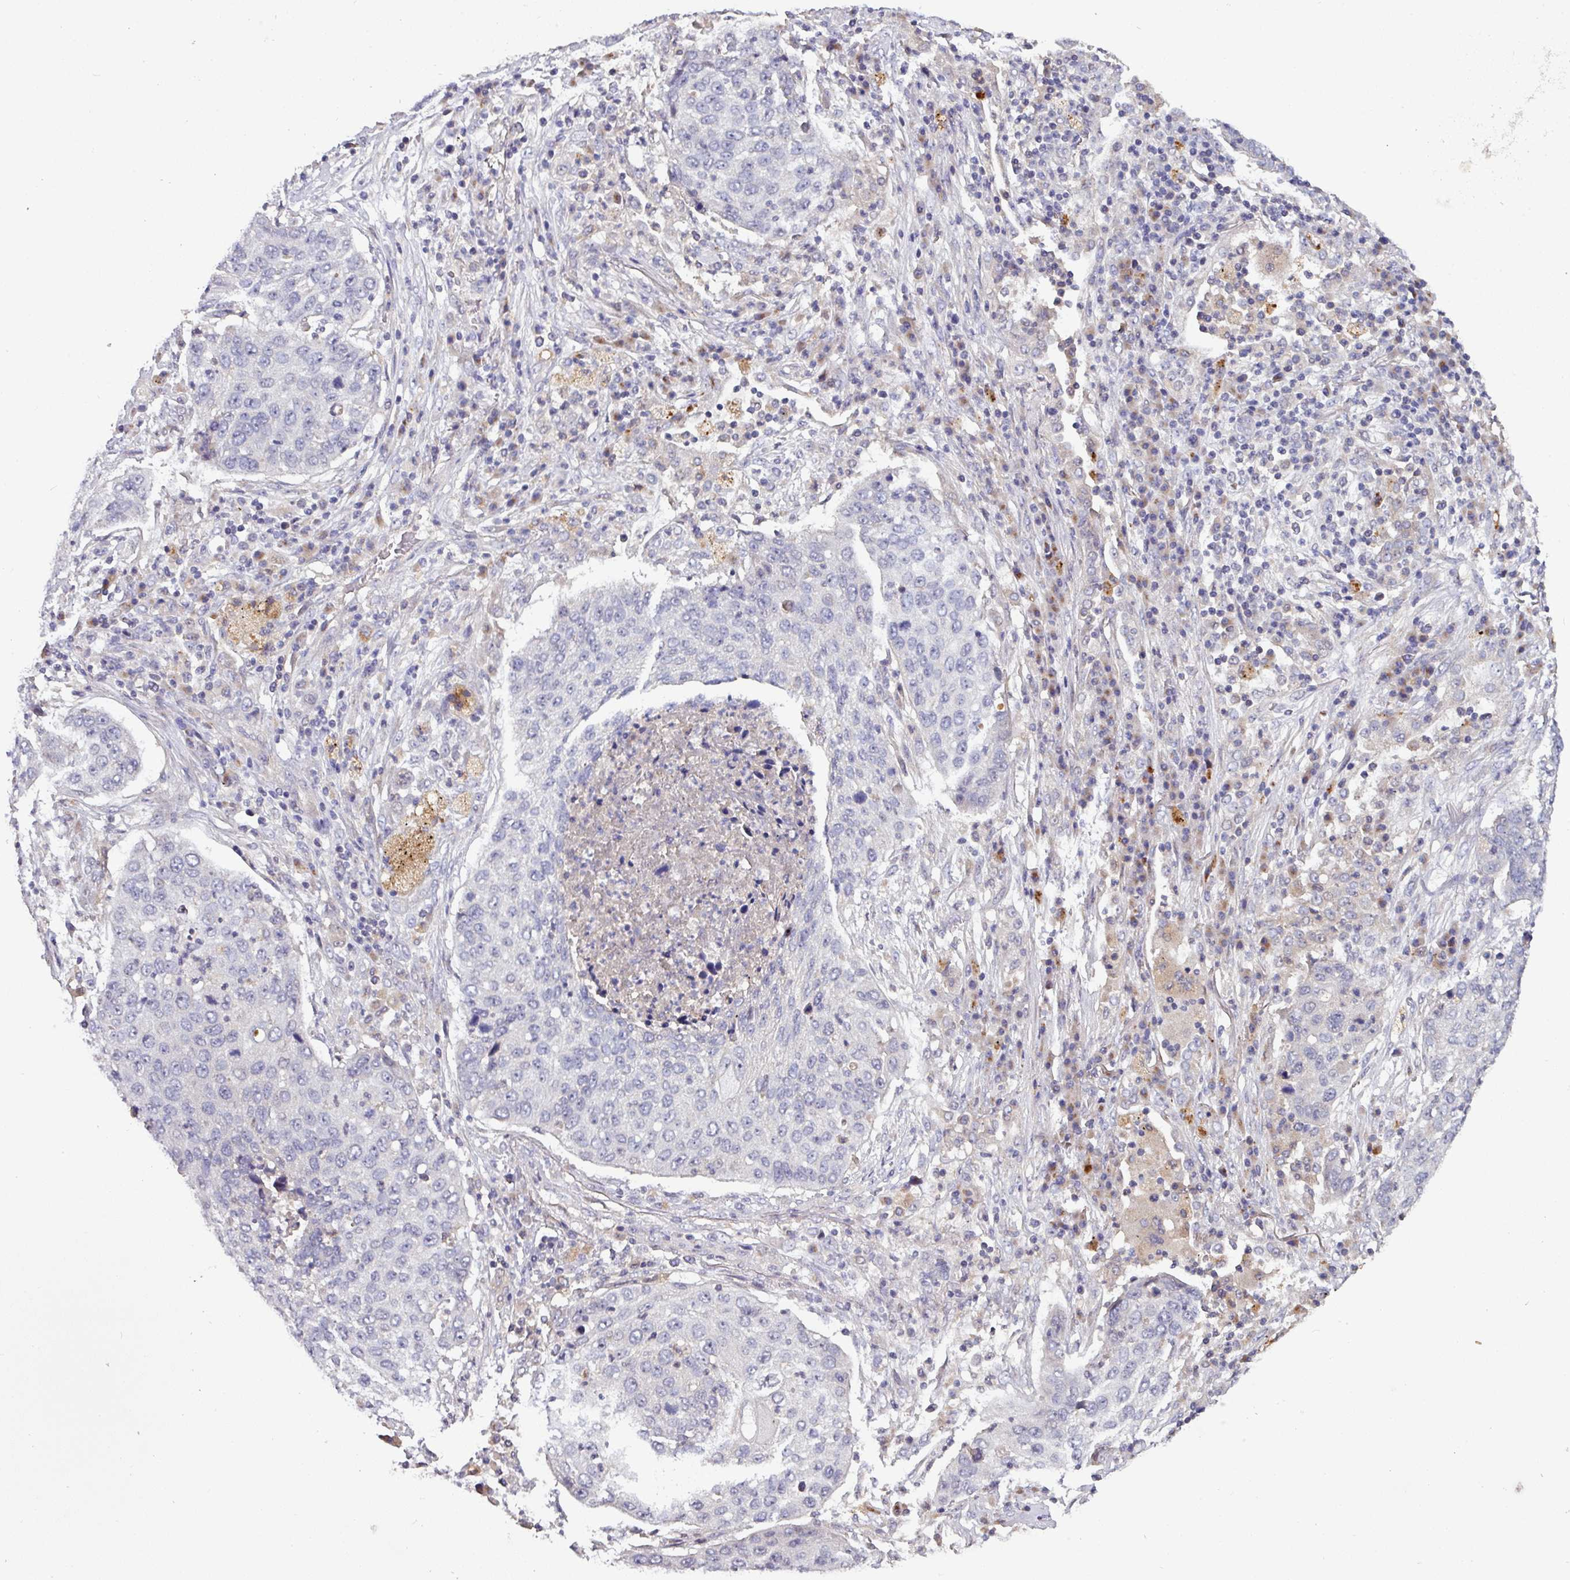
{"staining": {"intensity": "negative", "quantity": "none", "location": "none"}, "tissue": "lung cancer", "cell_type": "Tumor cells", "image_type": "cancer", "snomed": [{"axis": "morphology", "description": "Squamous cell carcinoma, NOS"}, {"axis": "topography", "description": "Lung"}], "caption": "An immunohistochemistry photomicrograph of squamous cell carcinoma (lung) is shown. There is no staining in tumor cells of squamous cell carcinoma (lung).", "gene": "AEBP2", "patient": {"sex": "female", "age": 63}}